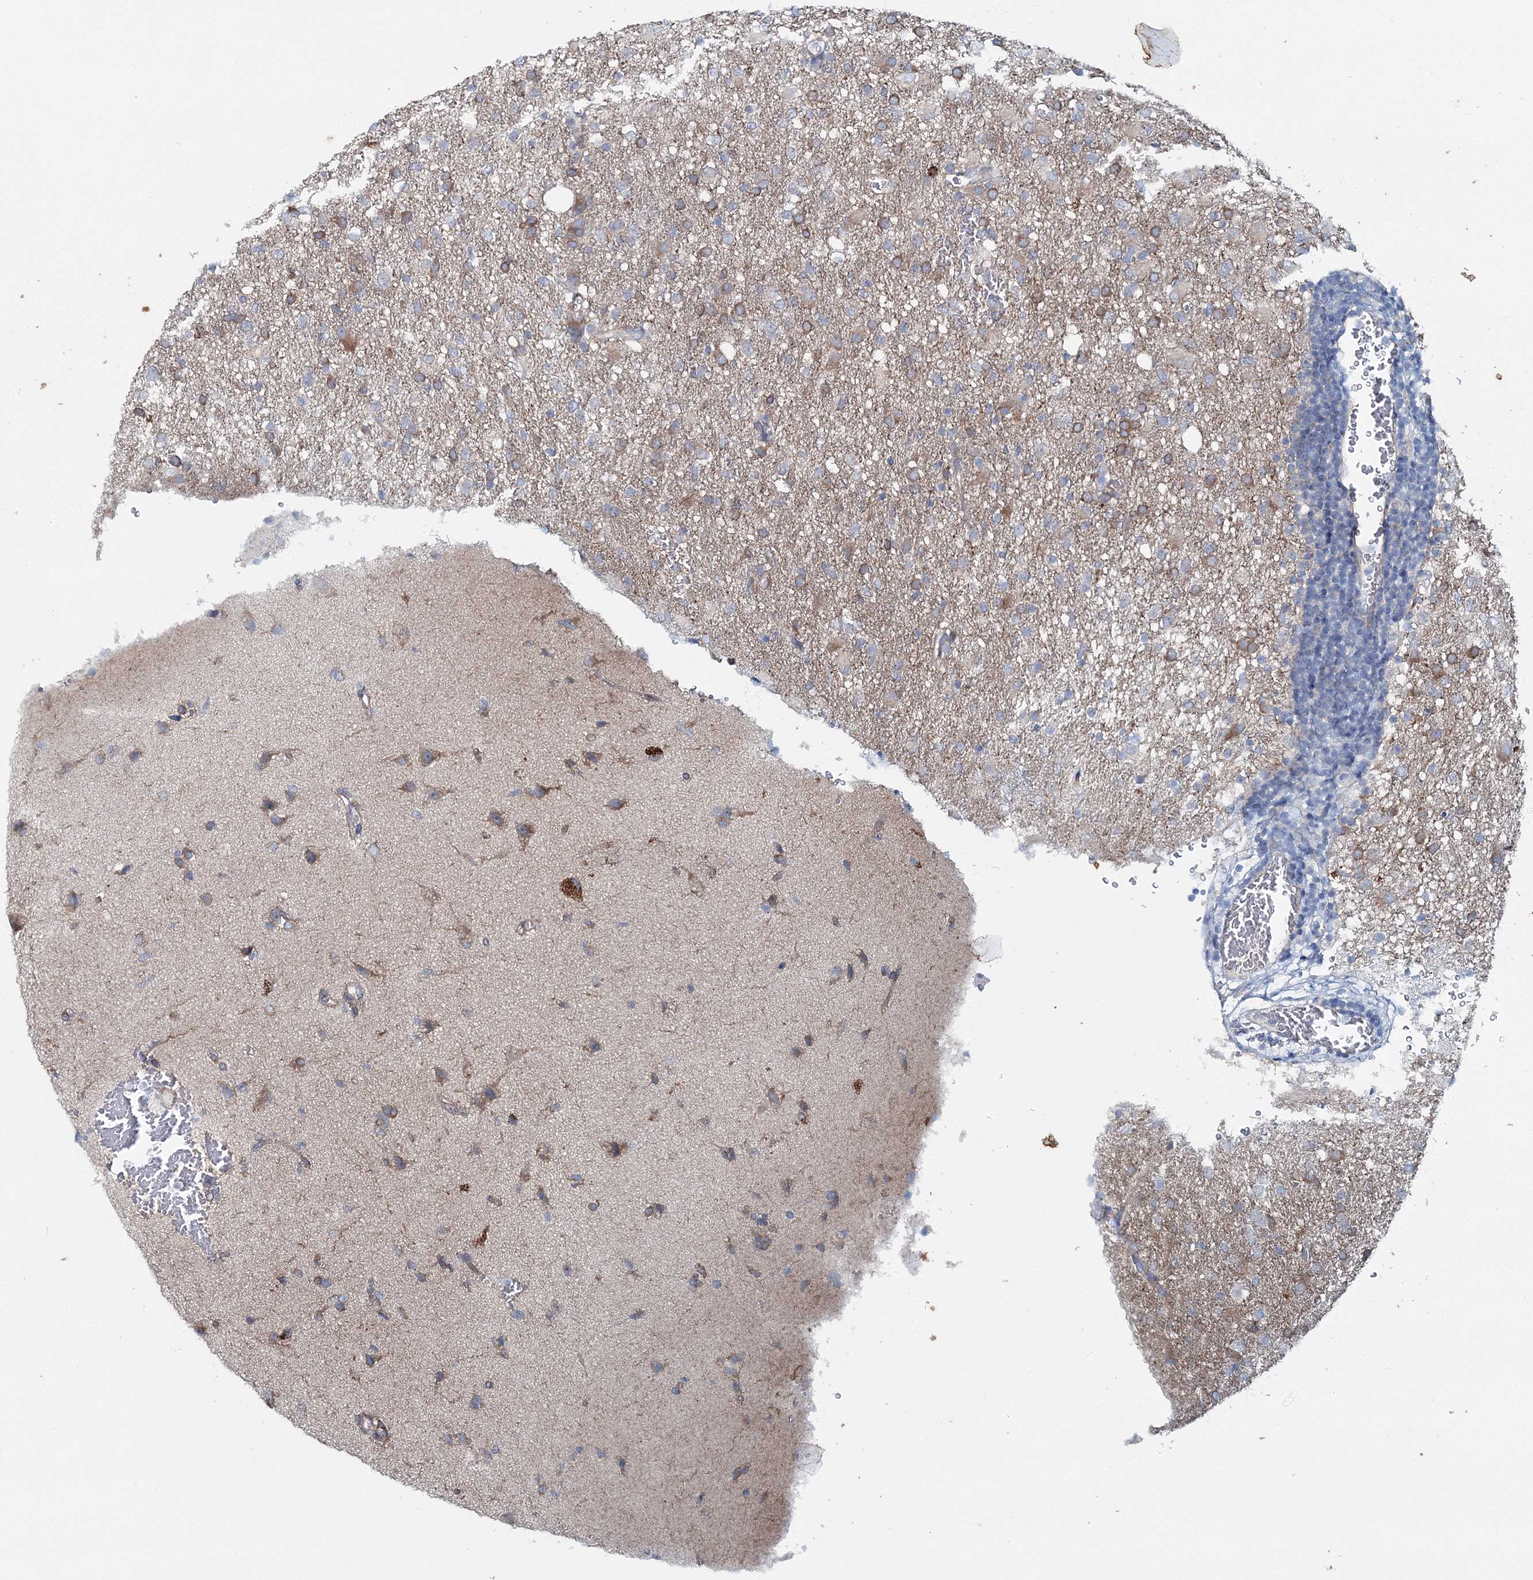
{"staining": {"intensity": "weak", "quantity": "25%-75%", "location": "cytoplasmic/membranous"}, "tissue": "glioma", "cell_type": "Tumor cells", "image_type": "cancer", "snomed": [{"axis": "morphology", "description": "Glioma, malignant, High grade"}, {"axis": "topography", "description": "Brain"}], "caption": "Immunohistochemistry staining of high-grade glioma (malignant), which demonstrates low levels of weak cytoplasmic/membranous positivity in approximately 25%-75% of tumor cells indicating weak cytoplasmic/membranous protein staining. The staining was performed using DAB (3,3'-diaminobenzidine) (brown) for protein detection and nuclei were counterstained in hematoxylin (blue).", "gene": "MPHOSPH9", "patient": {"sex": "female", "age": 57}}